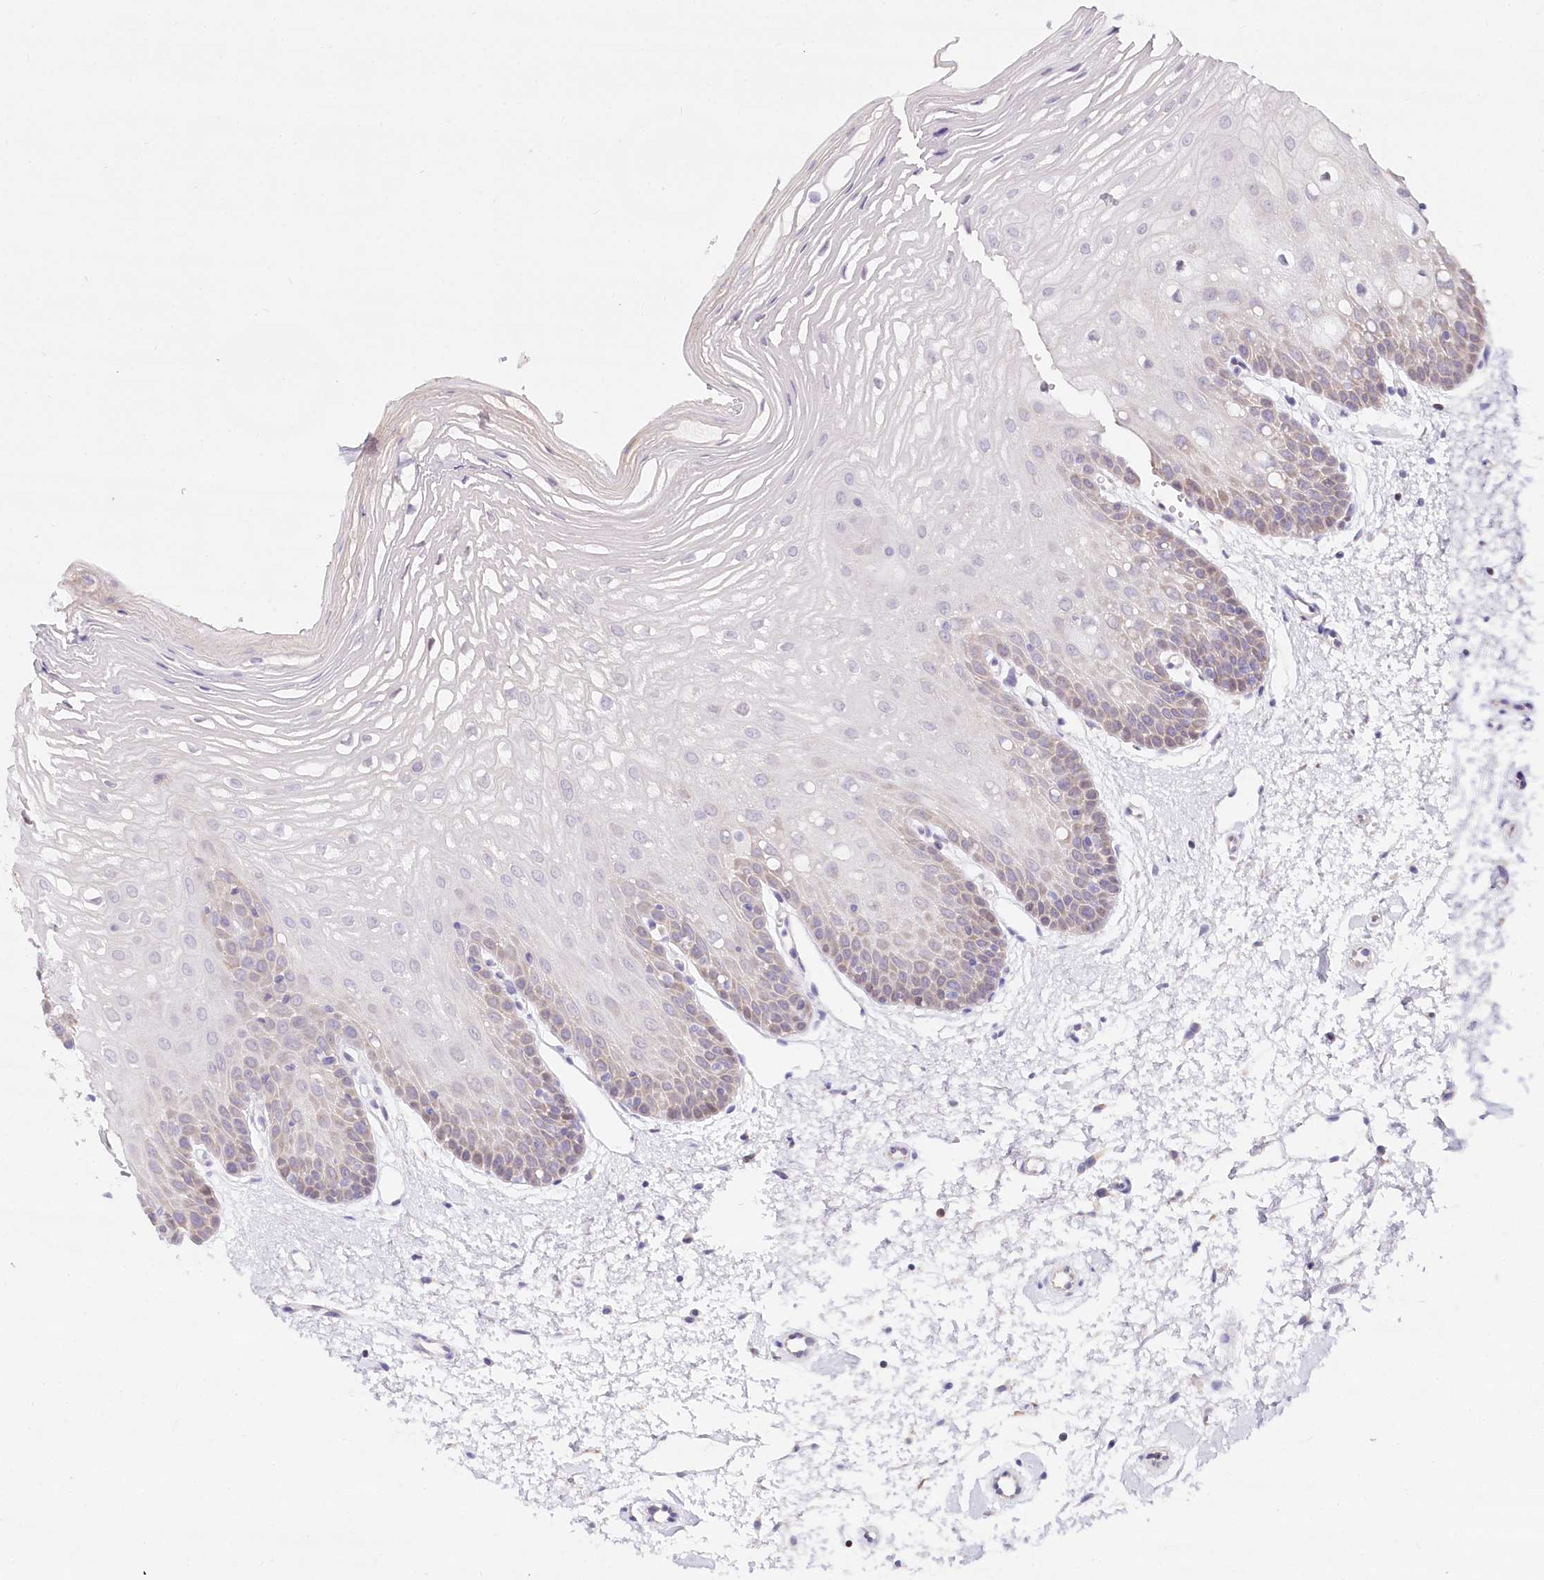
{"staining": {"intensity": "moderate", "quantity": "25%-75%", "location": "cytoplasmic/membranous"}, "tissue": "oral mucosa", "cell_type": "Squamous epithelial cells", "image_type": "normal", "snomed": [{"axis": "morphology", "description": "Normal tissue, NOS"}, {"axis": "topography", "description": "Oral tissue"}, {"axis": "topography", "description": "Tounge, NOS"}], "caption": "Immunohistochemical staining of benign oral mucosa shows medium levels of moderate cytoplasmic/membranous expression in approximately 25%-75% of squamous epithelial cells.", "gene": "TASOR2", "patient": {"sex": "female", "age": 73}}